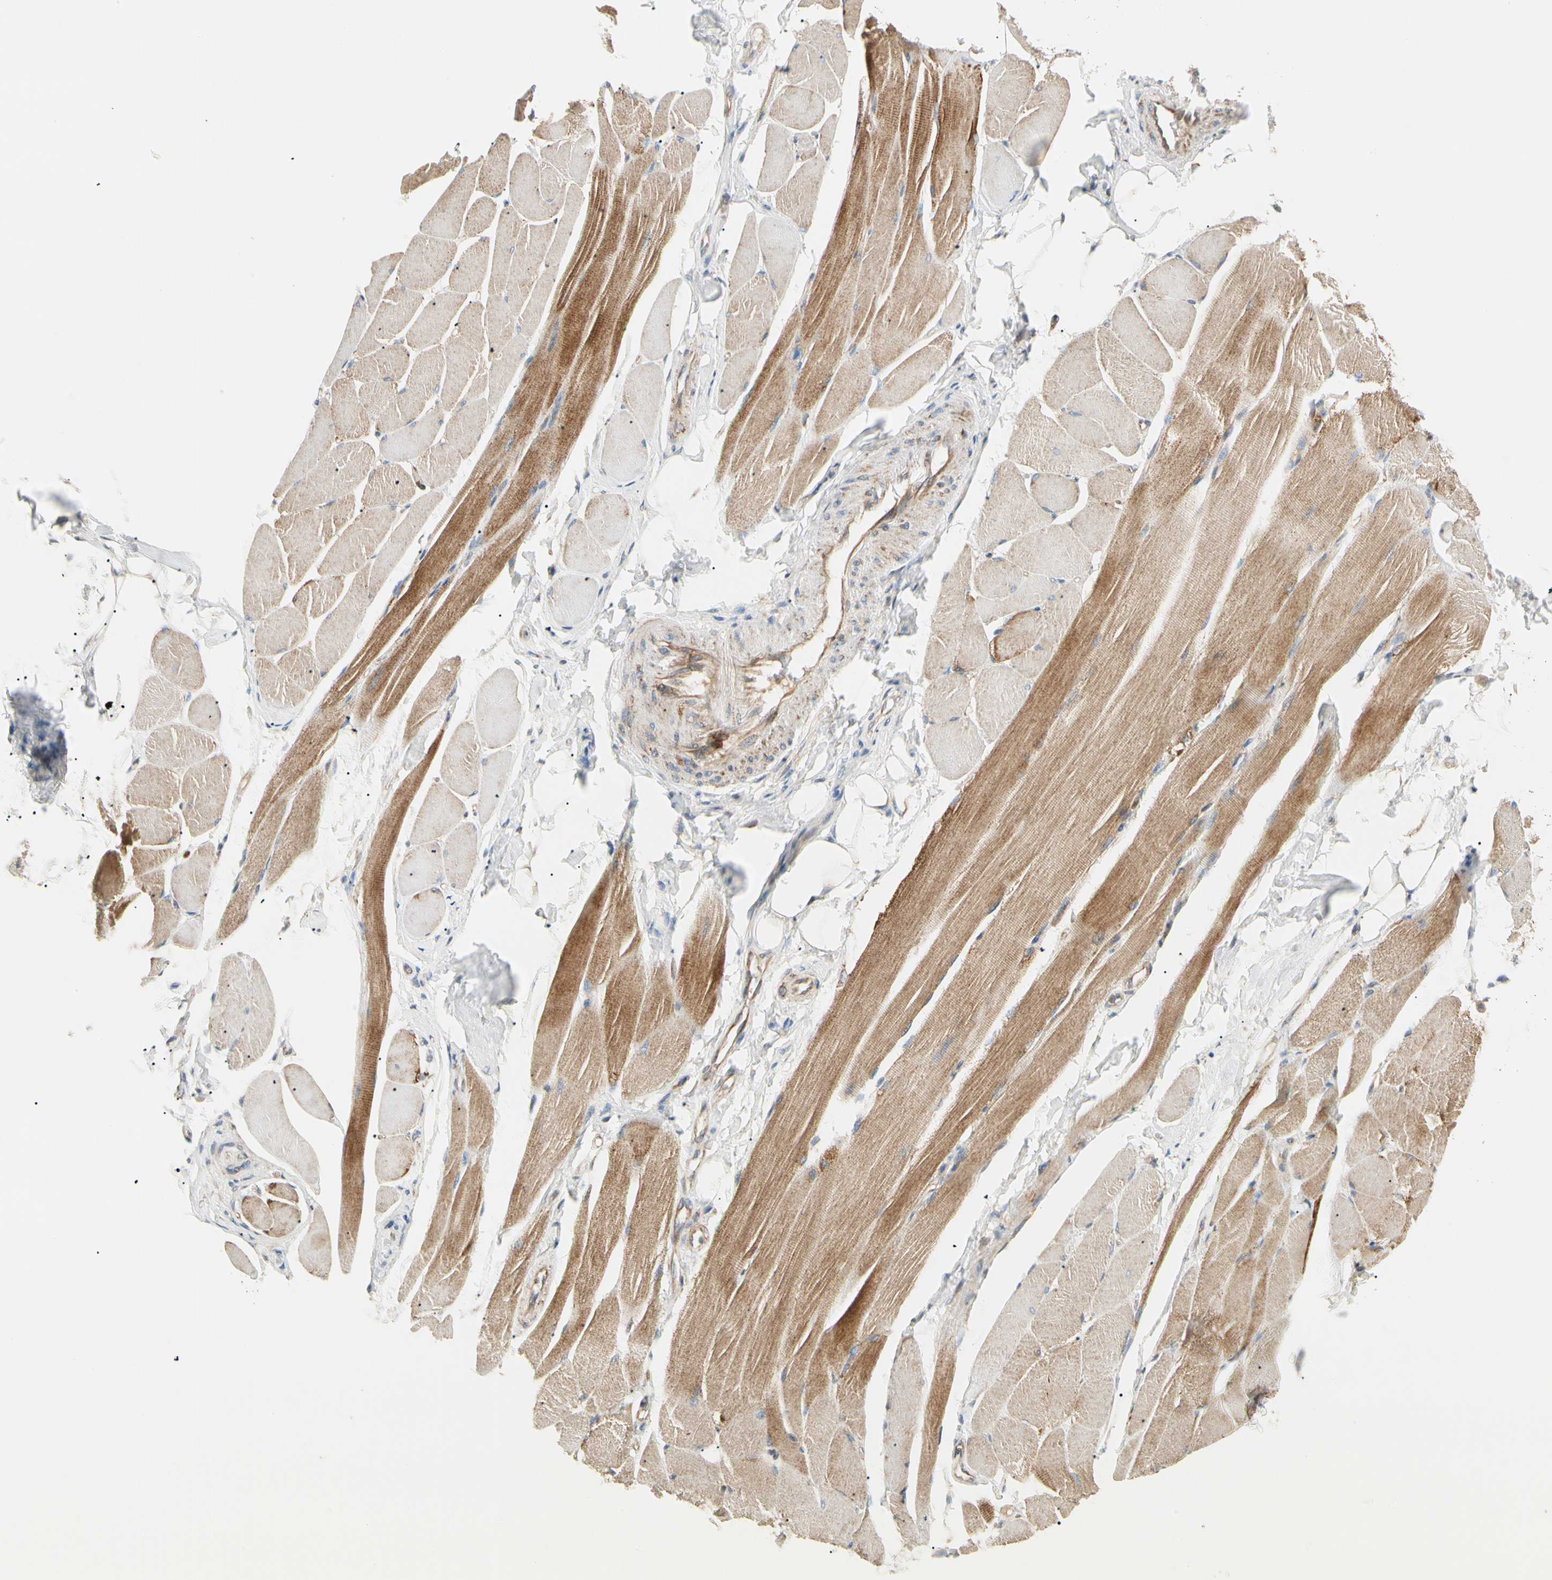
{"staining": {"intensity": "moderate", "quantity": ">75%", "location": "cytoplasmic/membranous"}, "tissue": "skeletal muscle", "cell_type": "Myocytes", "image_type": "normal", "snomed": [{"axis": "morphology", "description": "Normal tissue, NOS"}, {"axis": "topography", "description": "Skeletal muscle"}, {"axis": "topography", "description": "Peripheral nerve tissue"}], "caption": "Moderate cytoplasmic/membranous positivity for a protein is present in approximately >75% of myocytes of benign skeletal muscle using immunohistochemistry (IHC).", "gene": "TBC1D10A", "patient": {"sex": "female", "age": 84}}